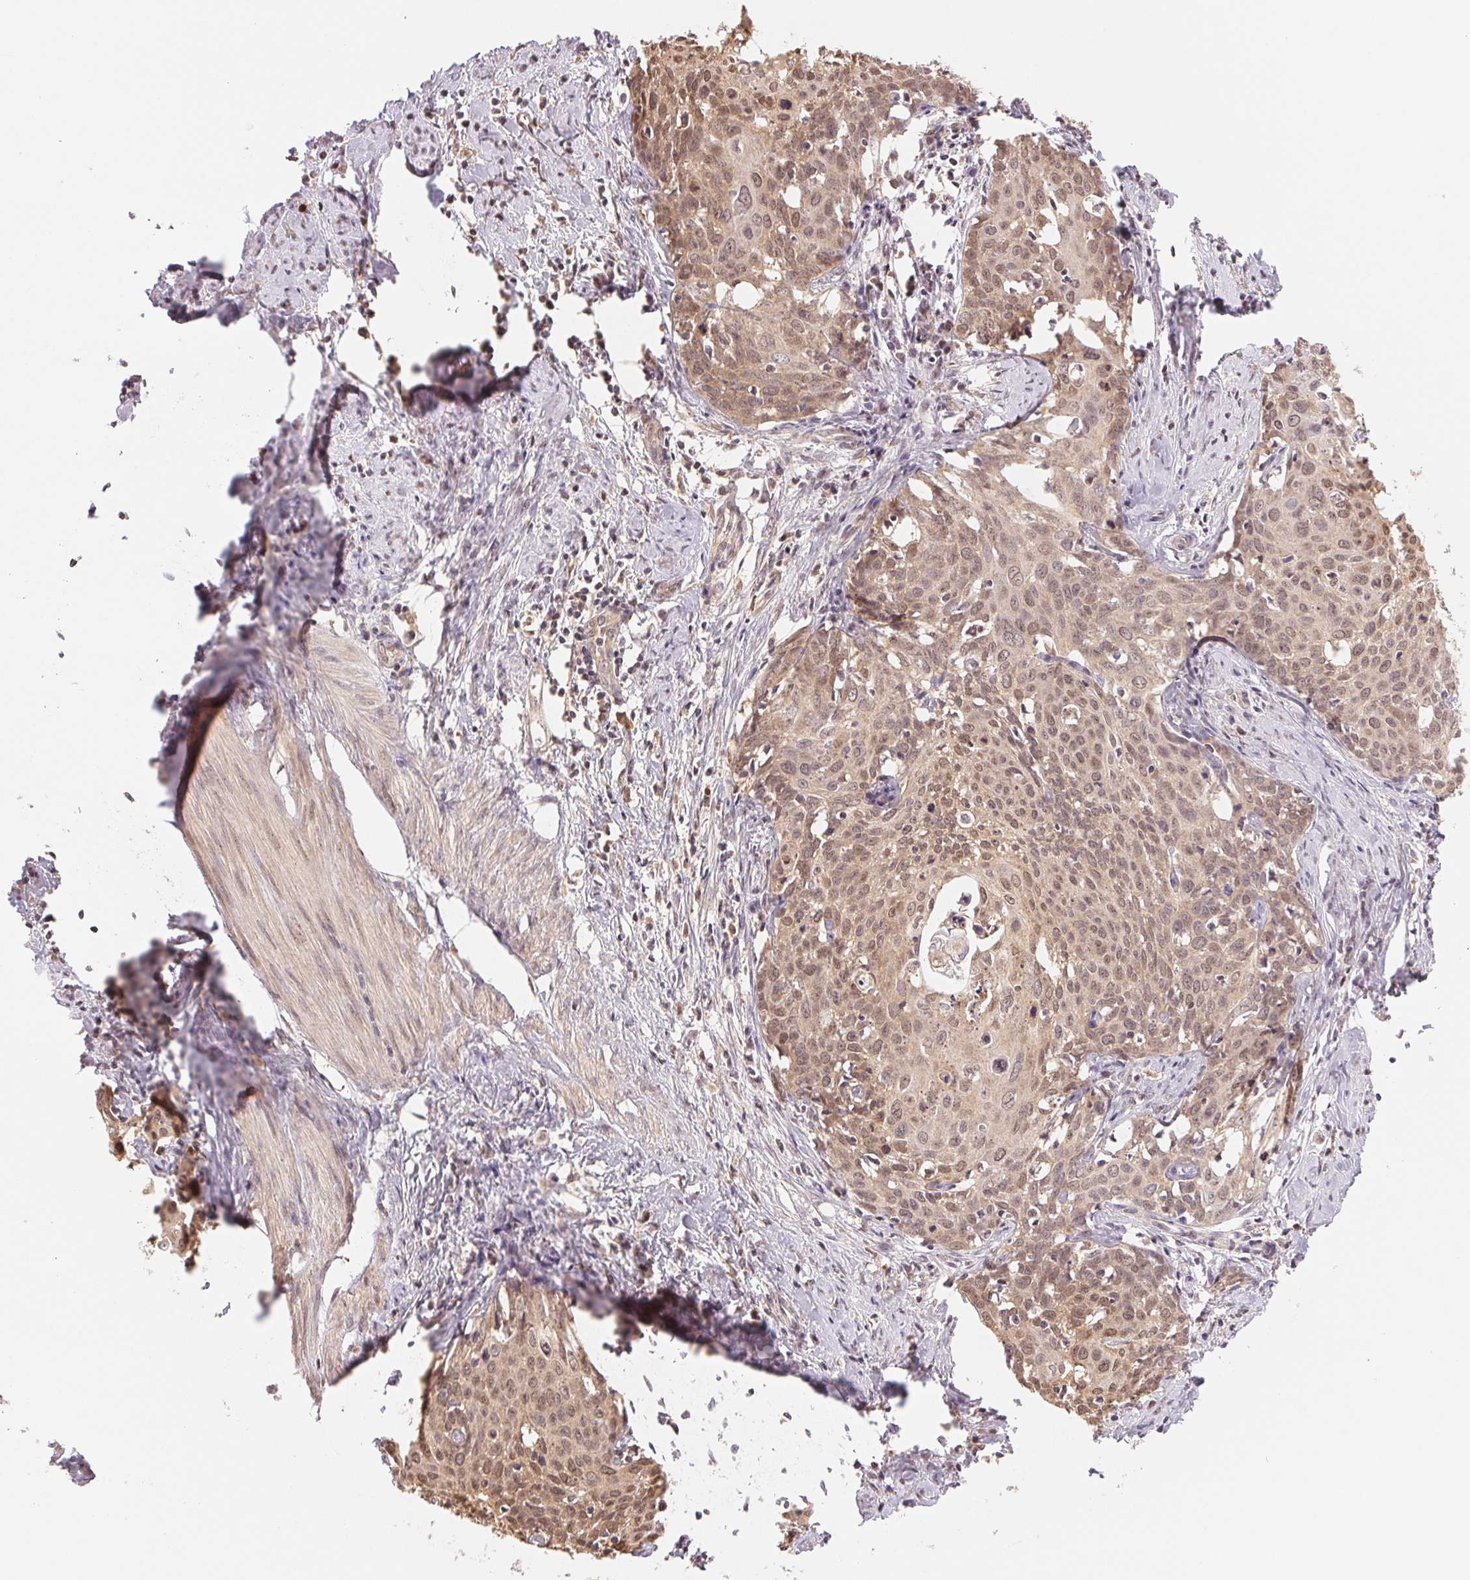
{"staining": {"intensity": "weak", "quantity": ">75%", "location": "cytoplasmic/membranous,nuclear"}, "tissue": "cervical cancer", "cell_type": "Tumor cells", "image_type": "cancer", "snomed": [{"axis": "morphology", "description": "Squamous cell carcinoma, NOS"}, {"axis": "topography", "description": "Cervix"}], "caption": "The image reveals staining of cervical squamous cell carcinoma, revealing weak cytoplasmic/membranous and nuclear protein positivity (brown color) within tumor cells.", "gene": "CDC123", "patient": {"sex": "female", "age": 62}}